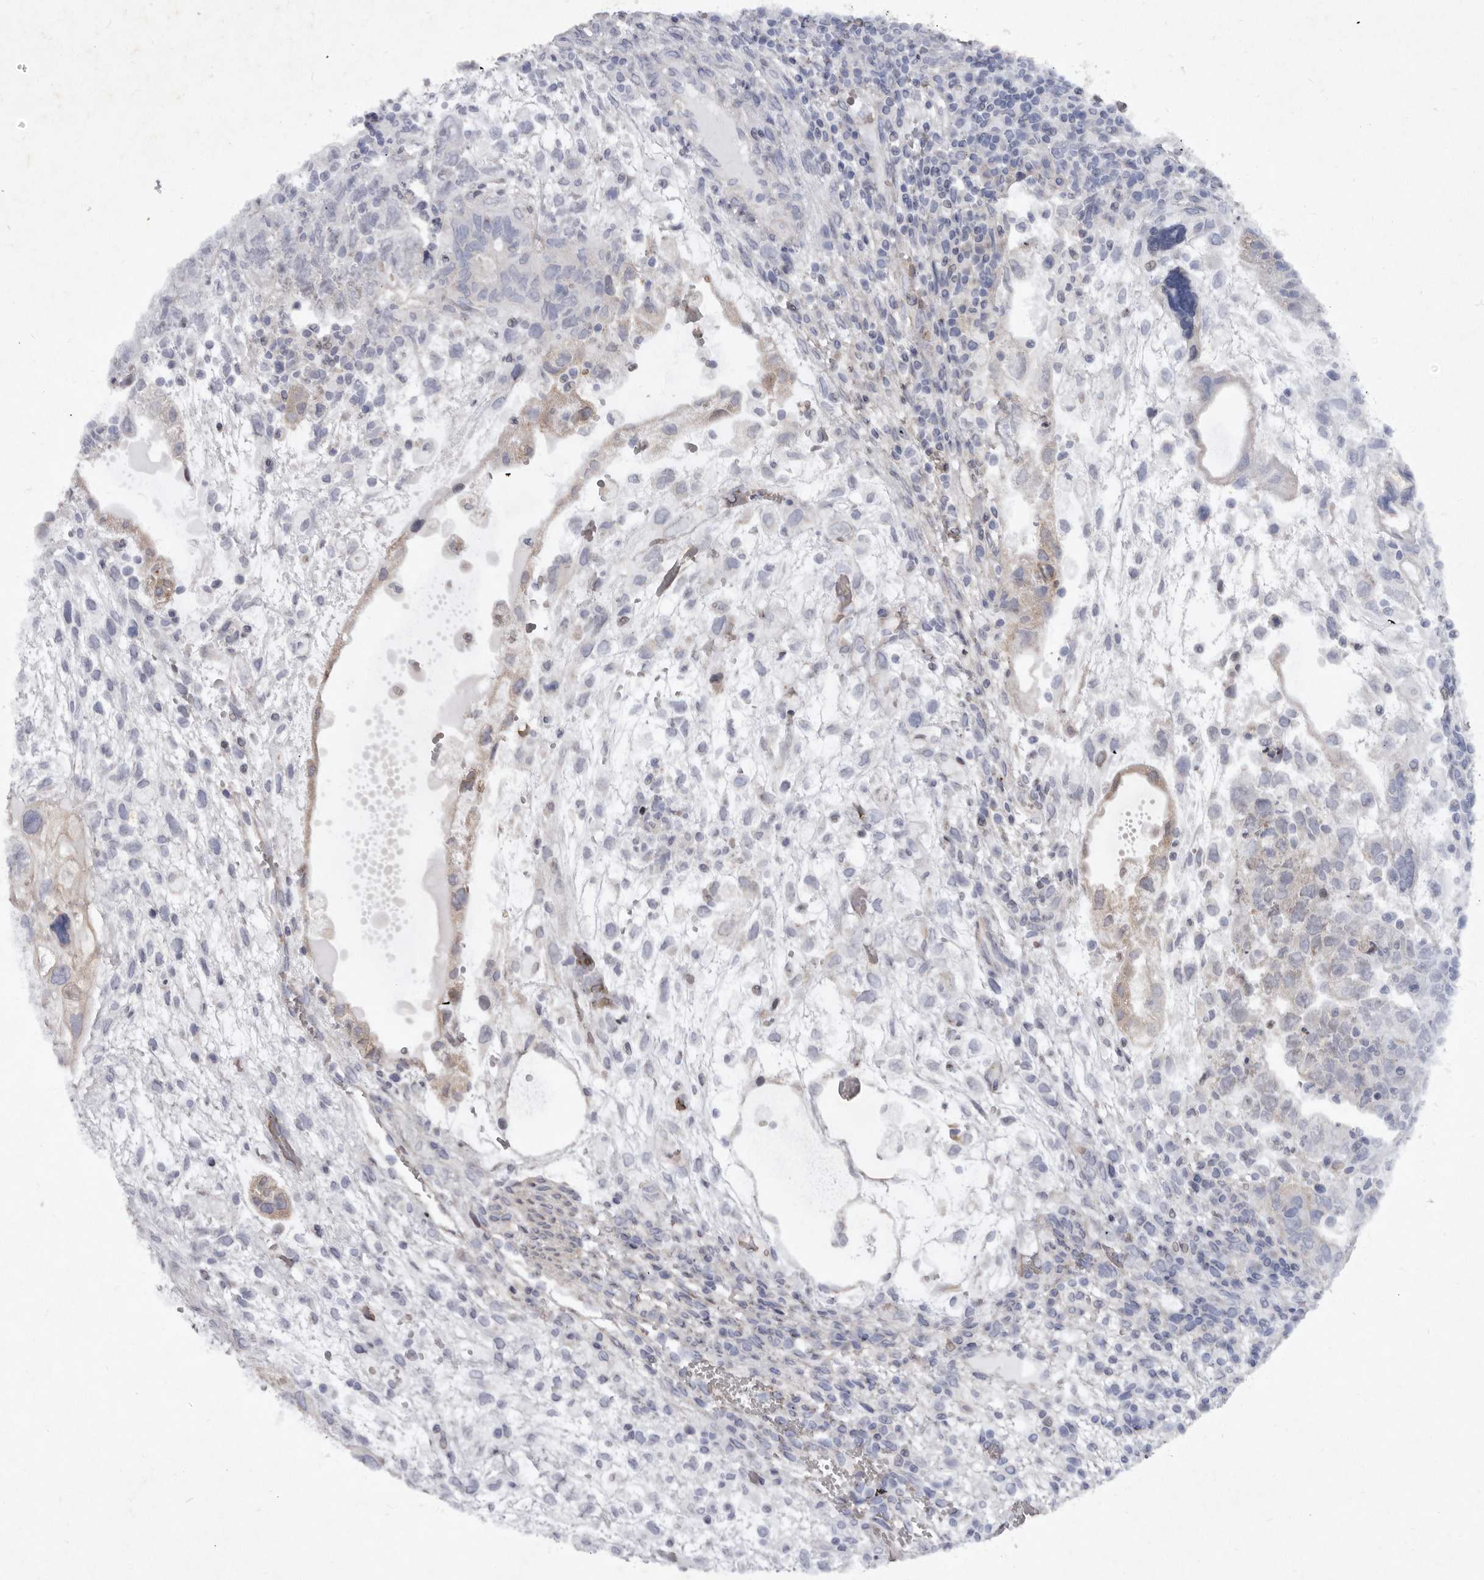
{"staining": {"intensity": "moderate", "quantity": "<25%", "location": "cytoplasmic/membranous"}, "tissue": "testis cancer", "cell_type": "Tumor cells", "image_type": "cancer", "snomed": [{"axis": "morphology", "description": "Carcinoma, Embryonal, NOS"}, {"axis": "topography", "description": "Testis"}], "caption": "DAB (3,3'-diaminobenzidine) immunohistochemical staining of embryonal carcinoma (testis) exhibits moderate cytoplasmic/membranous protein staining in about <25% of tumor cells. (IHC, brightfield microscopy, high magnification).", "gene": "ABL1", "patient": {"sex": "male", "age": 36}}